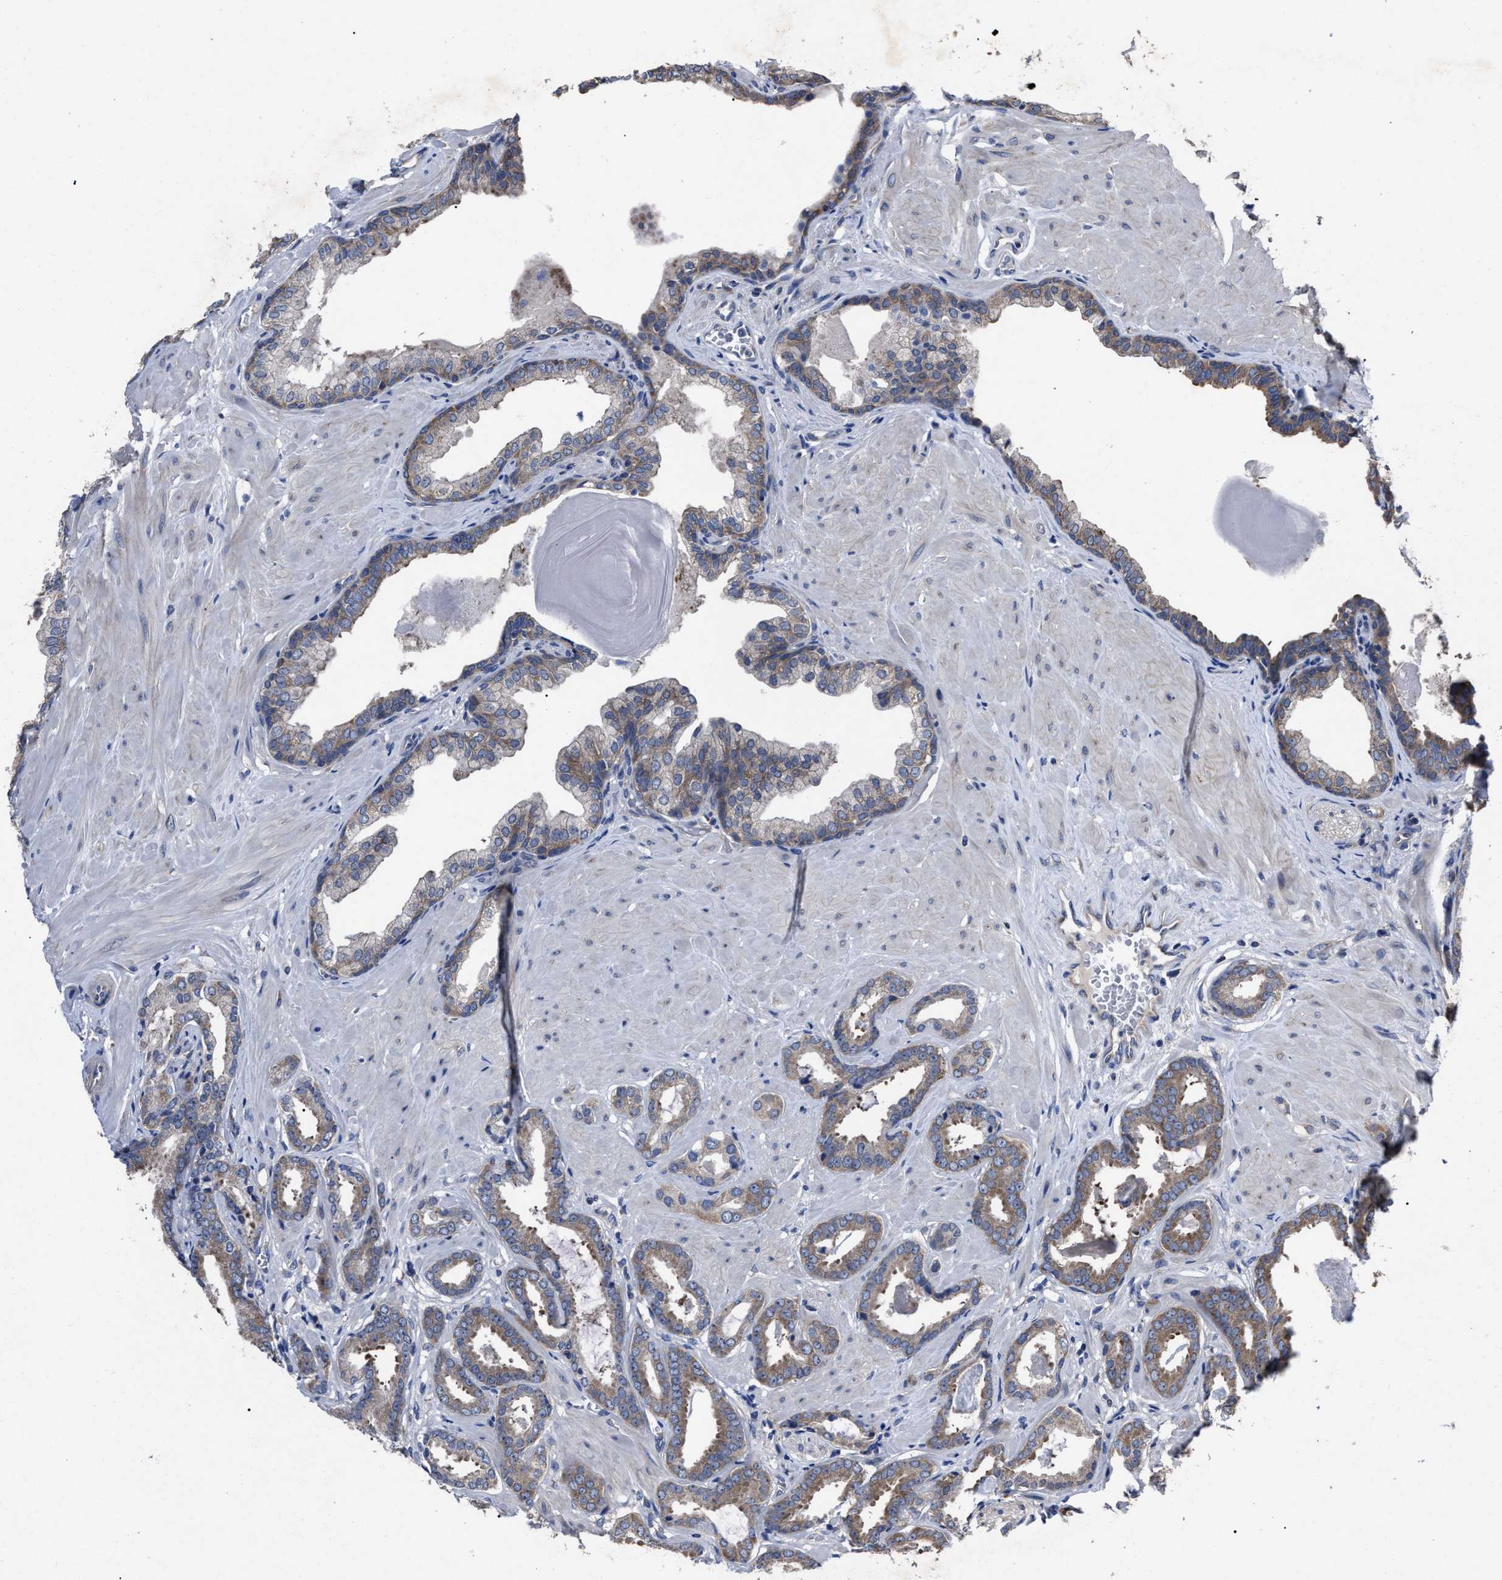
{"staining": {"intensity": "weak", "quantity": "25%-75%", "location": "cytoplasmic/membranous"}, "tissue": "prostate cancer", "cell_type": "Tumor cells", "image_type": "cancer", "snomed": [{"axis": "morphology", "description": "Adenocarcinoma, Low grade"}, {"axis": "topography", "description": "Prostate"}], "caption": "IHC staining of prostate low-grade adenocarcinoma, which reveals low levels of weak cytoplasmic/membranous expression in approximately 25%-75% of tumor cells indicating weak cytoplasmic/membranous protein expression. The staining was performed using DAB (3,3'-diaminobenzidine) (brown) for protein detection and nuclei were counterstained in hematoxylin (blue).", "gene": "UPF1", "patient": {"sex": "male", "age": 53}}